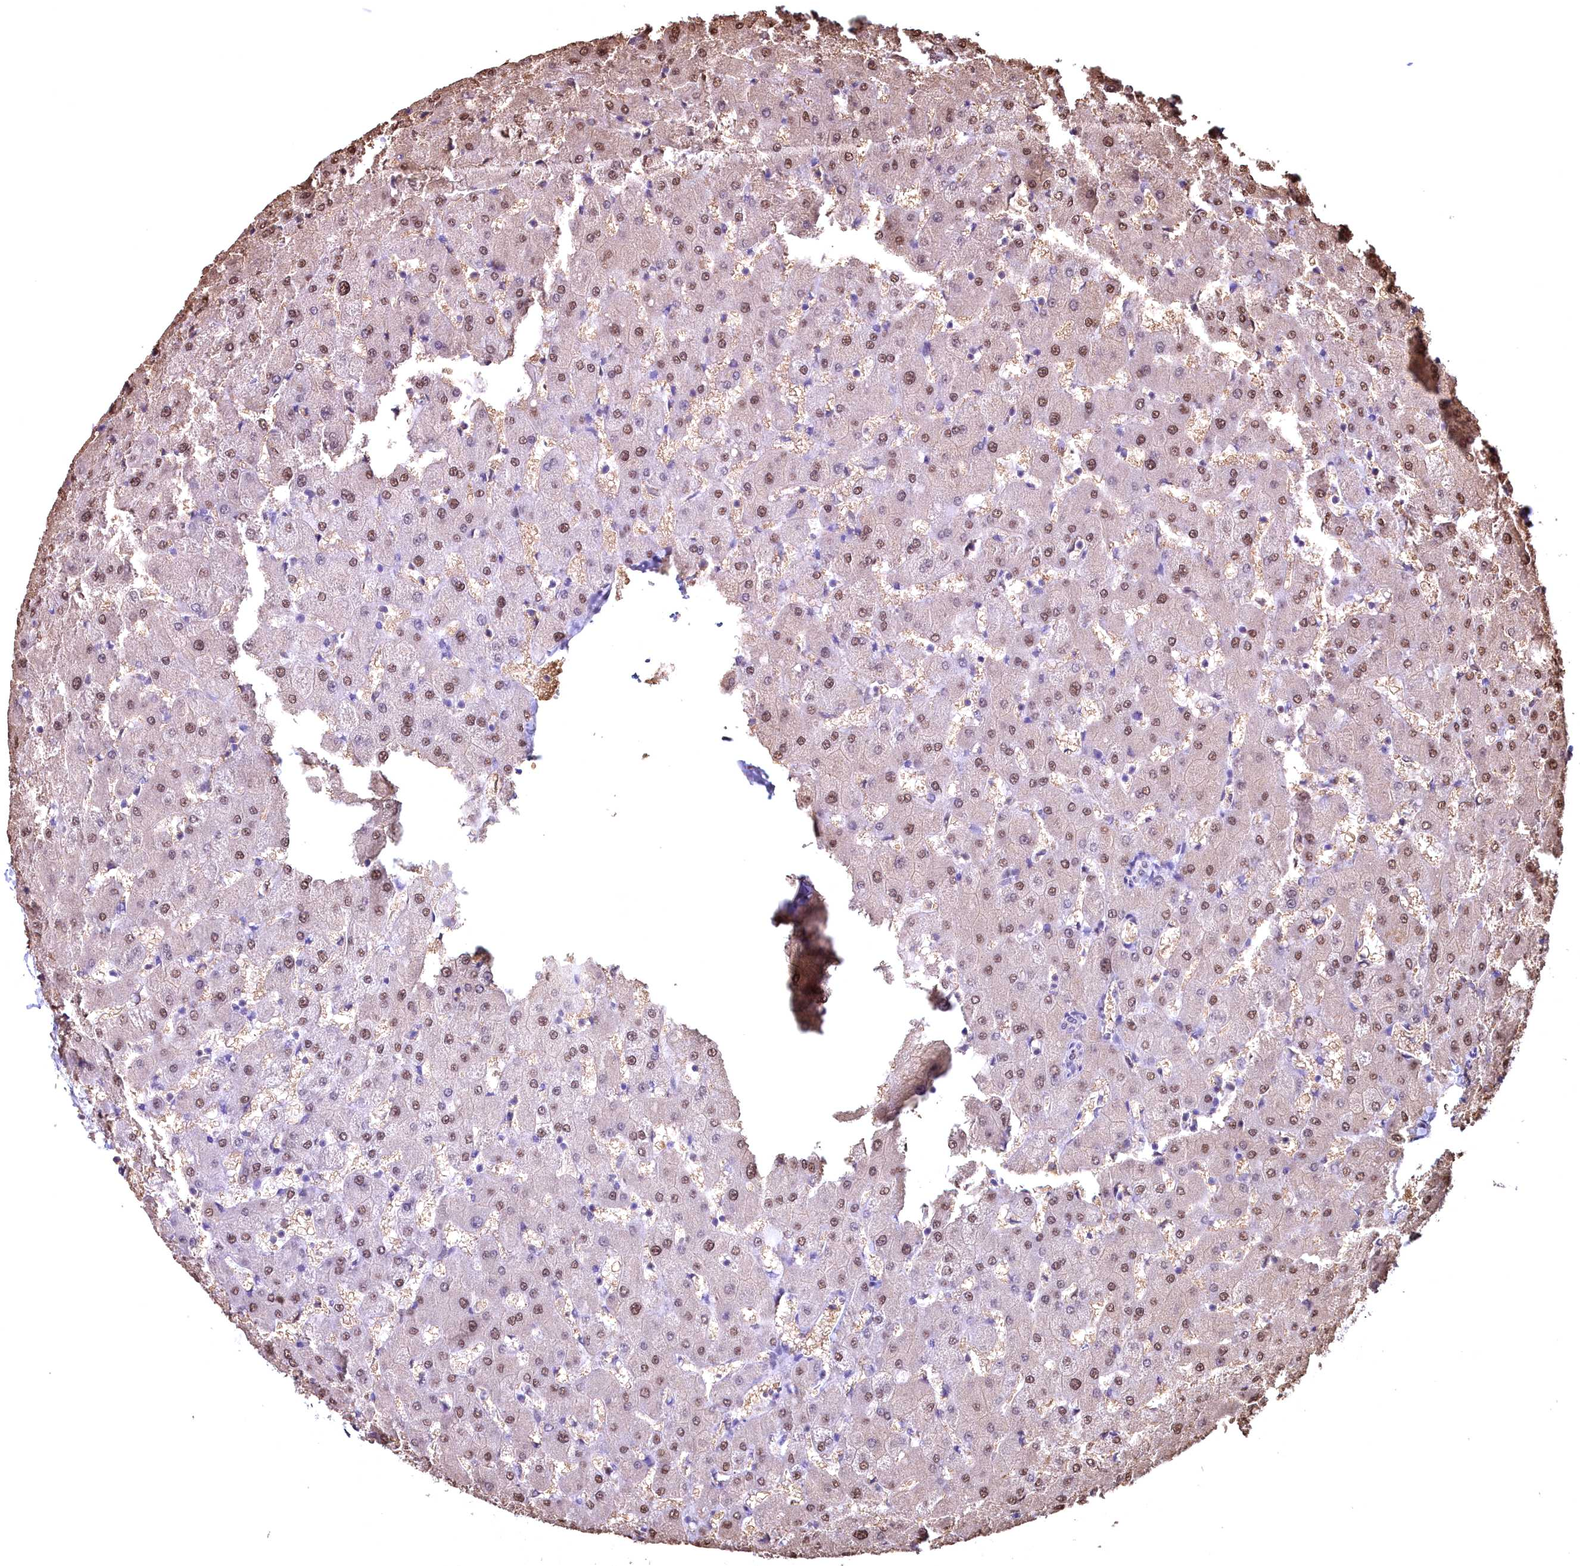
{"staining": {"intensity": "negative", "quantity": "none", "location": "none"}, "tissue": "liver", "cell_type": "Cholangiocytes", "image_type": "normal", "snomed": [{"axis": "morphology", "description": "Normal tissue, NOS"}, {"axis": "topography", "description": "Liver"}], "caption": "Liver was stained to show a protein in brown. There is no significant expression in cholangiocytes.", "gene": "GAPDH", "patient": {"sex": "female", "age": 63}}